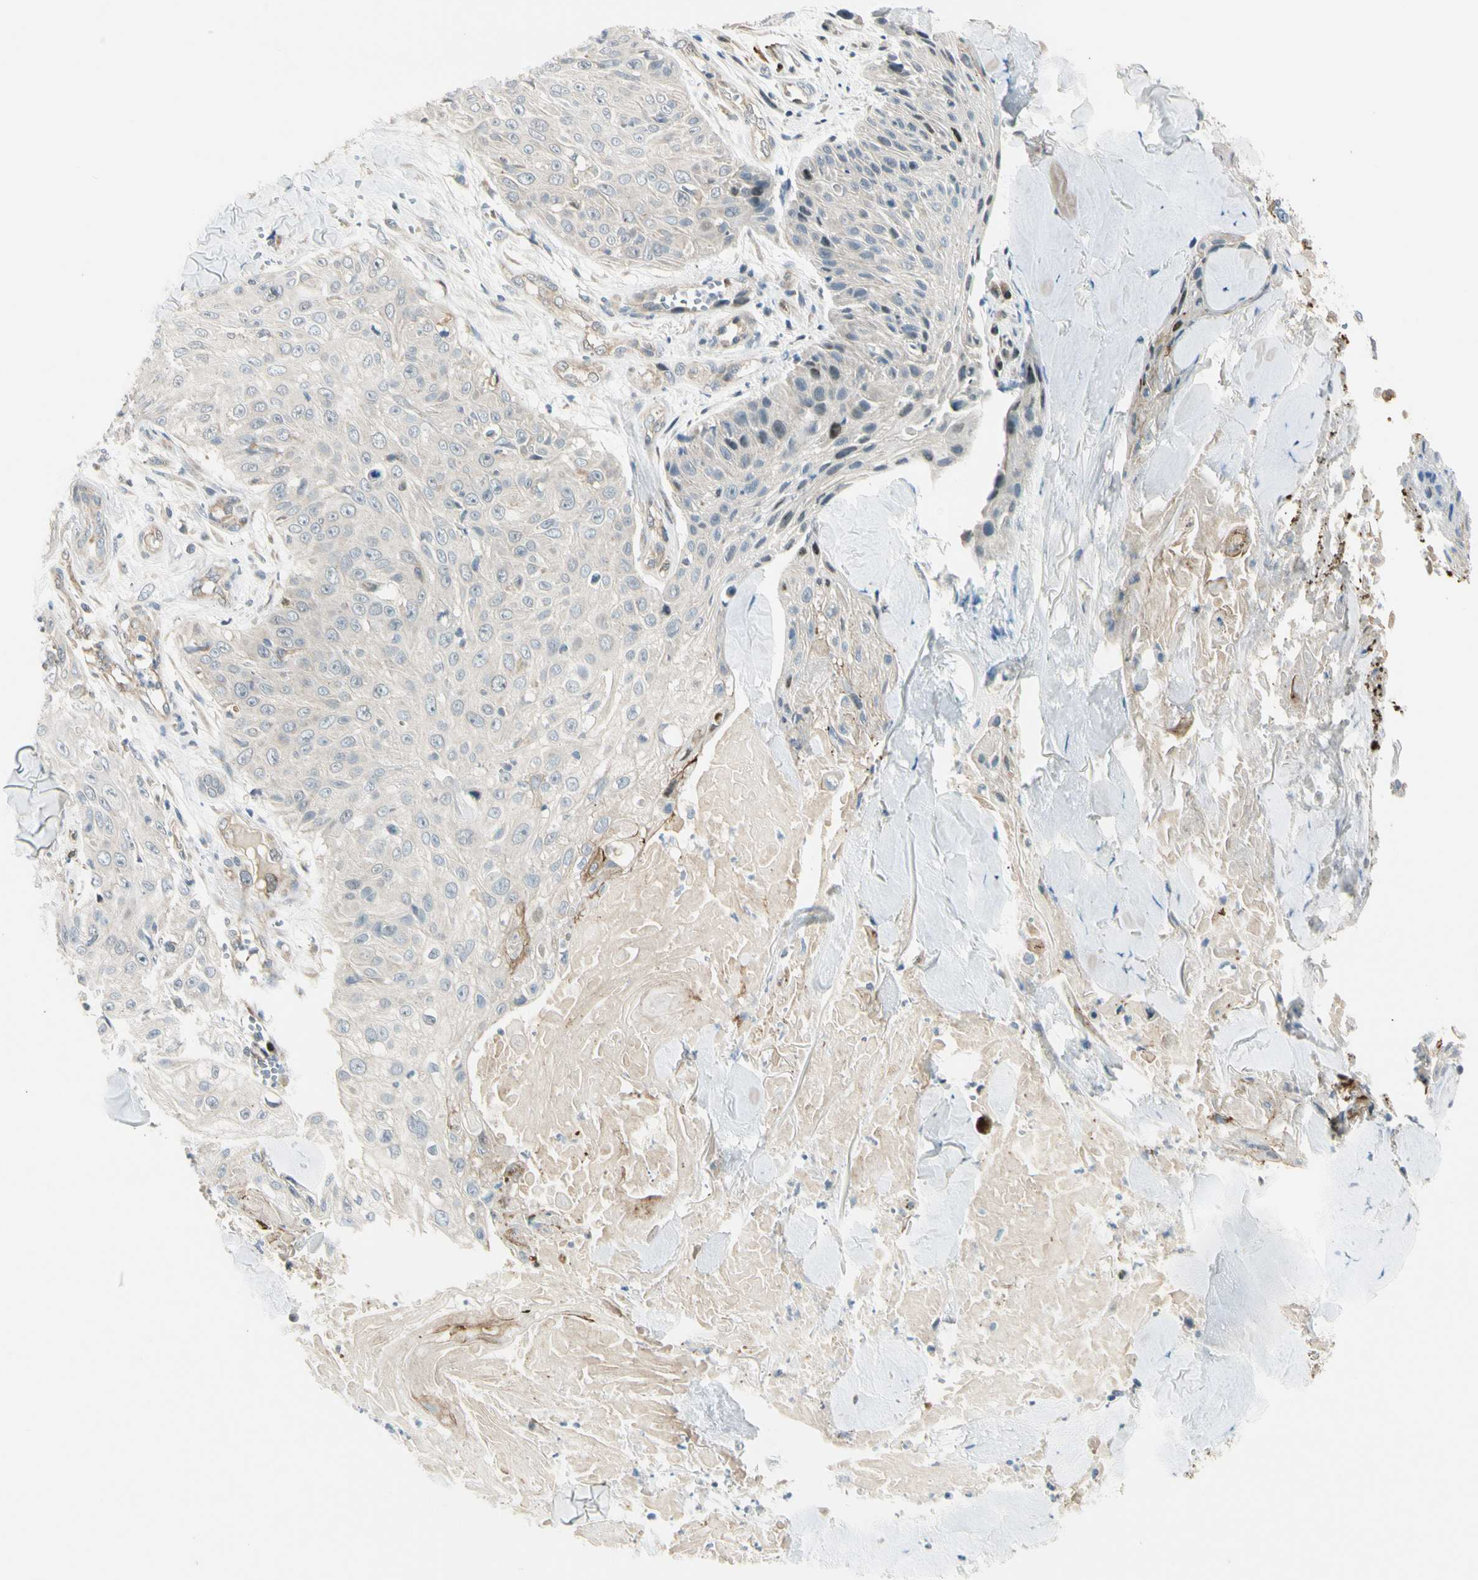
{"staining": {"intensity": "strong", "quantity": "<25%", "location": "cytoplasmic/membranous"}, "tissue": "skin cancer", "cell_type": "Tumor cells", "image_type": "cancer", "snomed": [{"axis": "morphology", "description": "Squamous cell carcinoma, NOS"}, {"axis": "topography", "description": "Skin"}], "caption": "Human squamous cell carcinoma (skin) stained for a protein (brown) displays strong cytoplasmic/membranous positive positivity in about <25% of tumor cells.", "gene": "SVBP", "patient": {"sex": "male", "age": 86}}